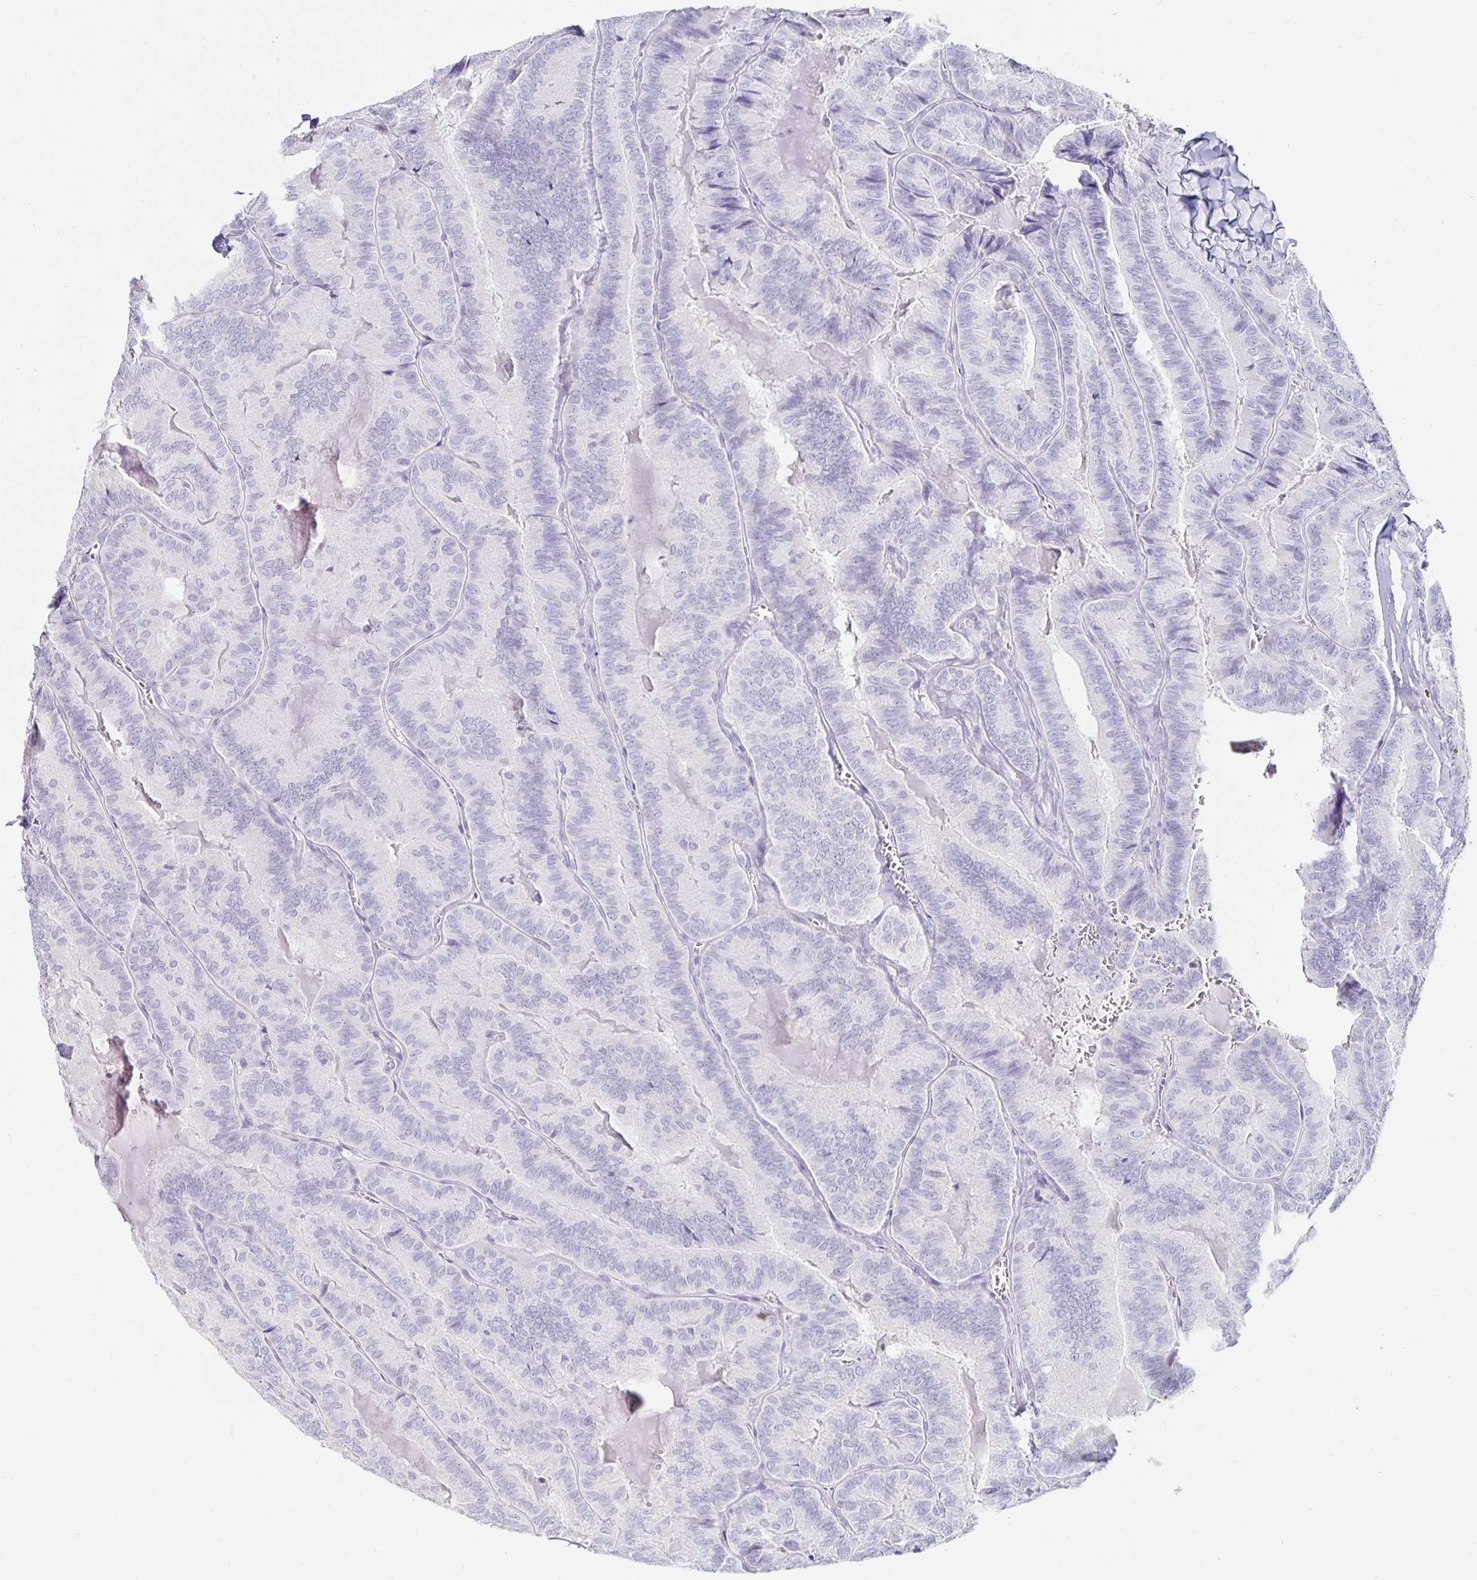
{"staining": {"intensity": "negative", "quantity": "none", "location": "none"}, "tissue": "thyroid cancer", "cell_type": "Tumor cells", "image_type": "cancer", "snomed": [{"axis": "morphology", "description": "Papillary adenocarcinoma, NOS"}, {"axis": "topography", "description": "Thyroid gland"}], "caption": "A high-resolution image shows IHC staining of papillary adenocarcinoma (thyroid), which displays no significant staining in tumor cells.", "gene": "KCNQ2", "patient": {"sex": "female", "age": 75}}